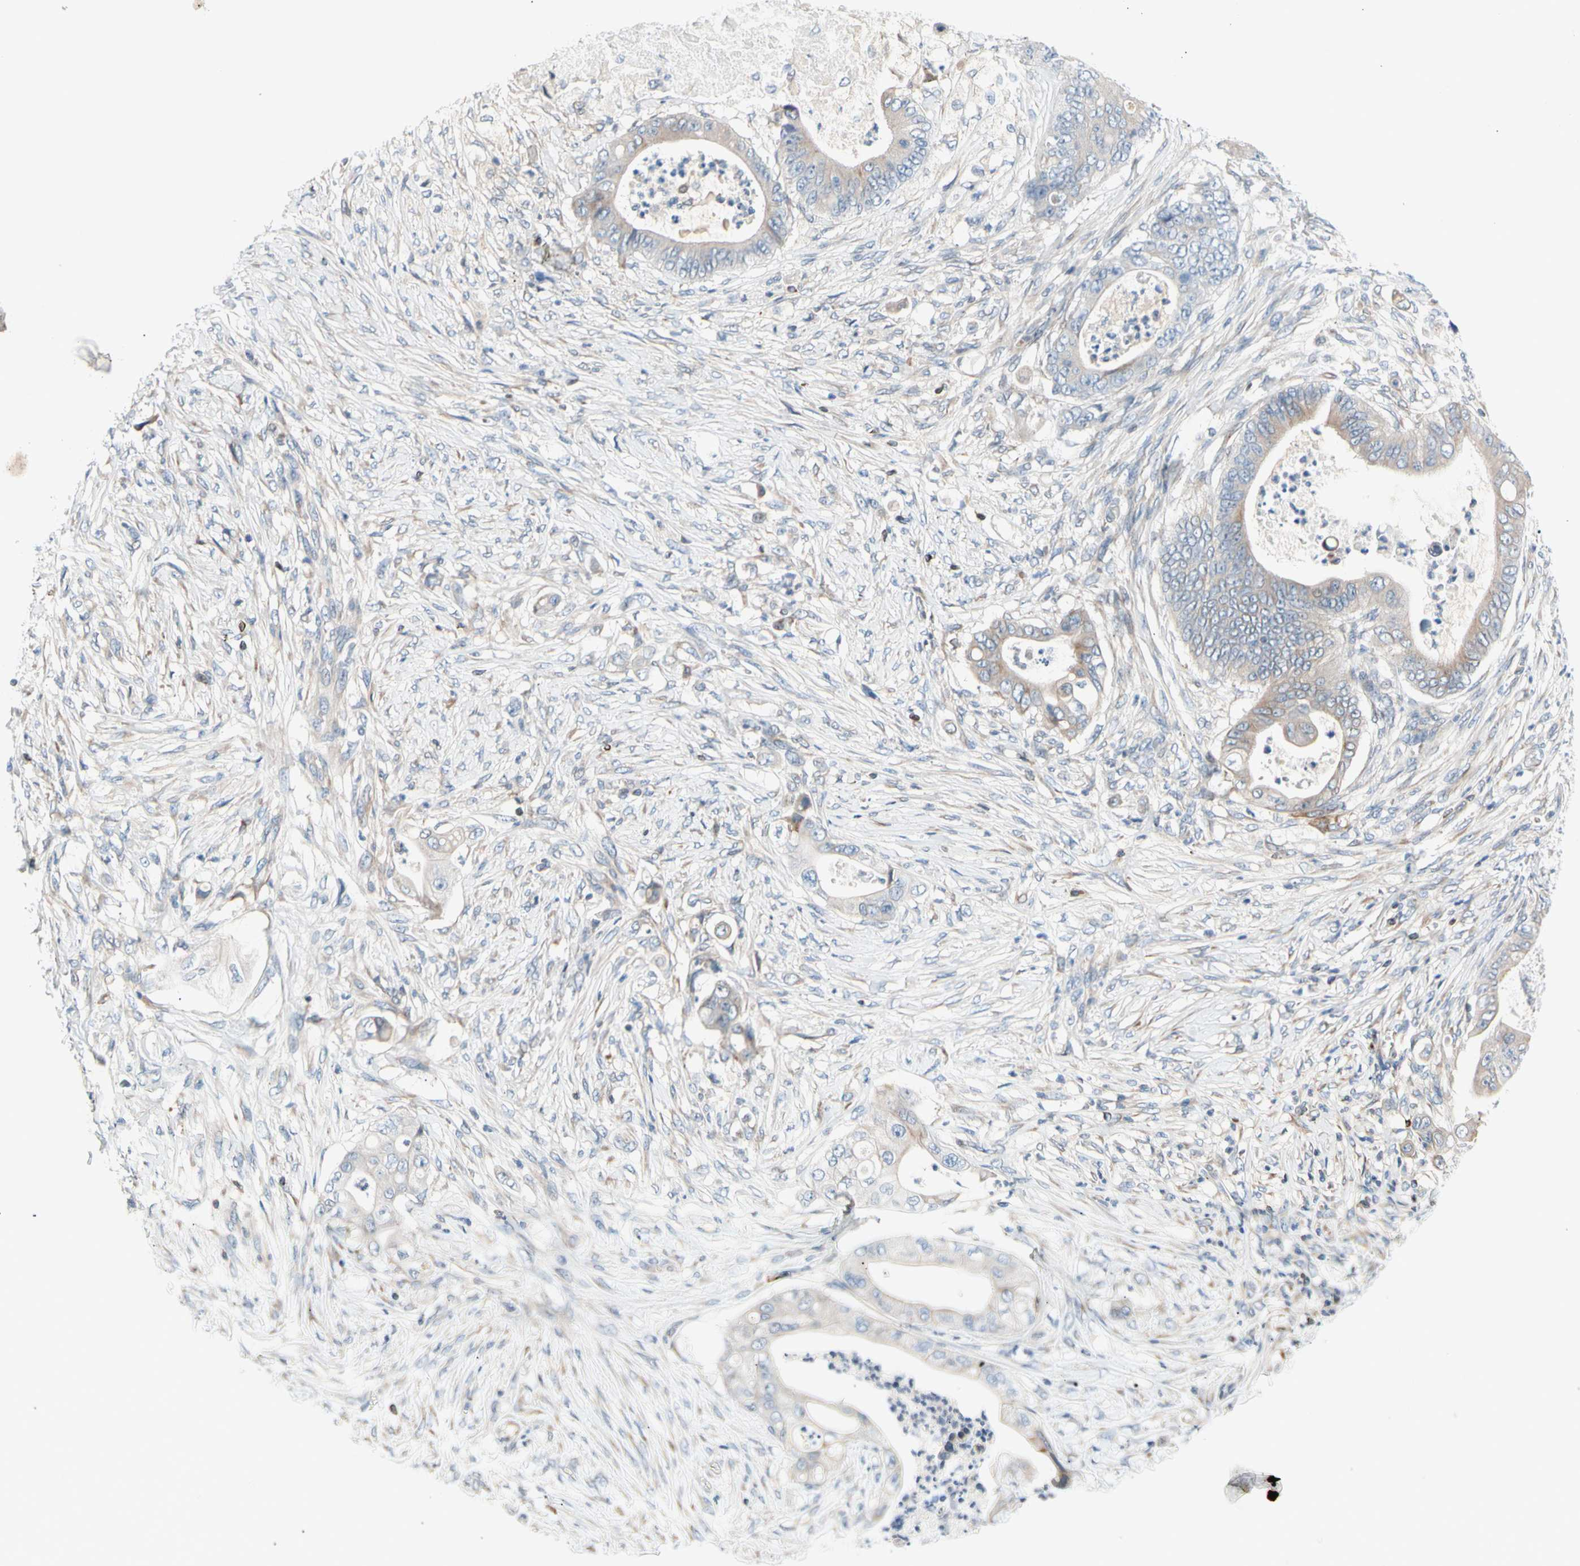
{"staining": {"intensity": "weak", "quantity": "<25%", "location": "cytoplasmic/membranous"}, "tissue": "stomach cancer", "cell_type": "Tumor cells", "image_type": "cancer", "snomed": [{"axis": "morphology", "description": "Adenocarcinoma, NOS"}, {"axis": "topography", "description": "Stomach"}], "caption": "Immunohistochemical staining of human stomach cancer exhibits no significant staining in tumor cells.", "gene": "MAP3K3", "patient": {"sex": "female", "age": 73}}